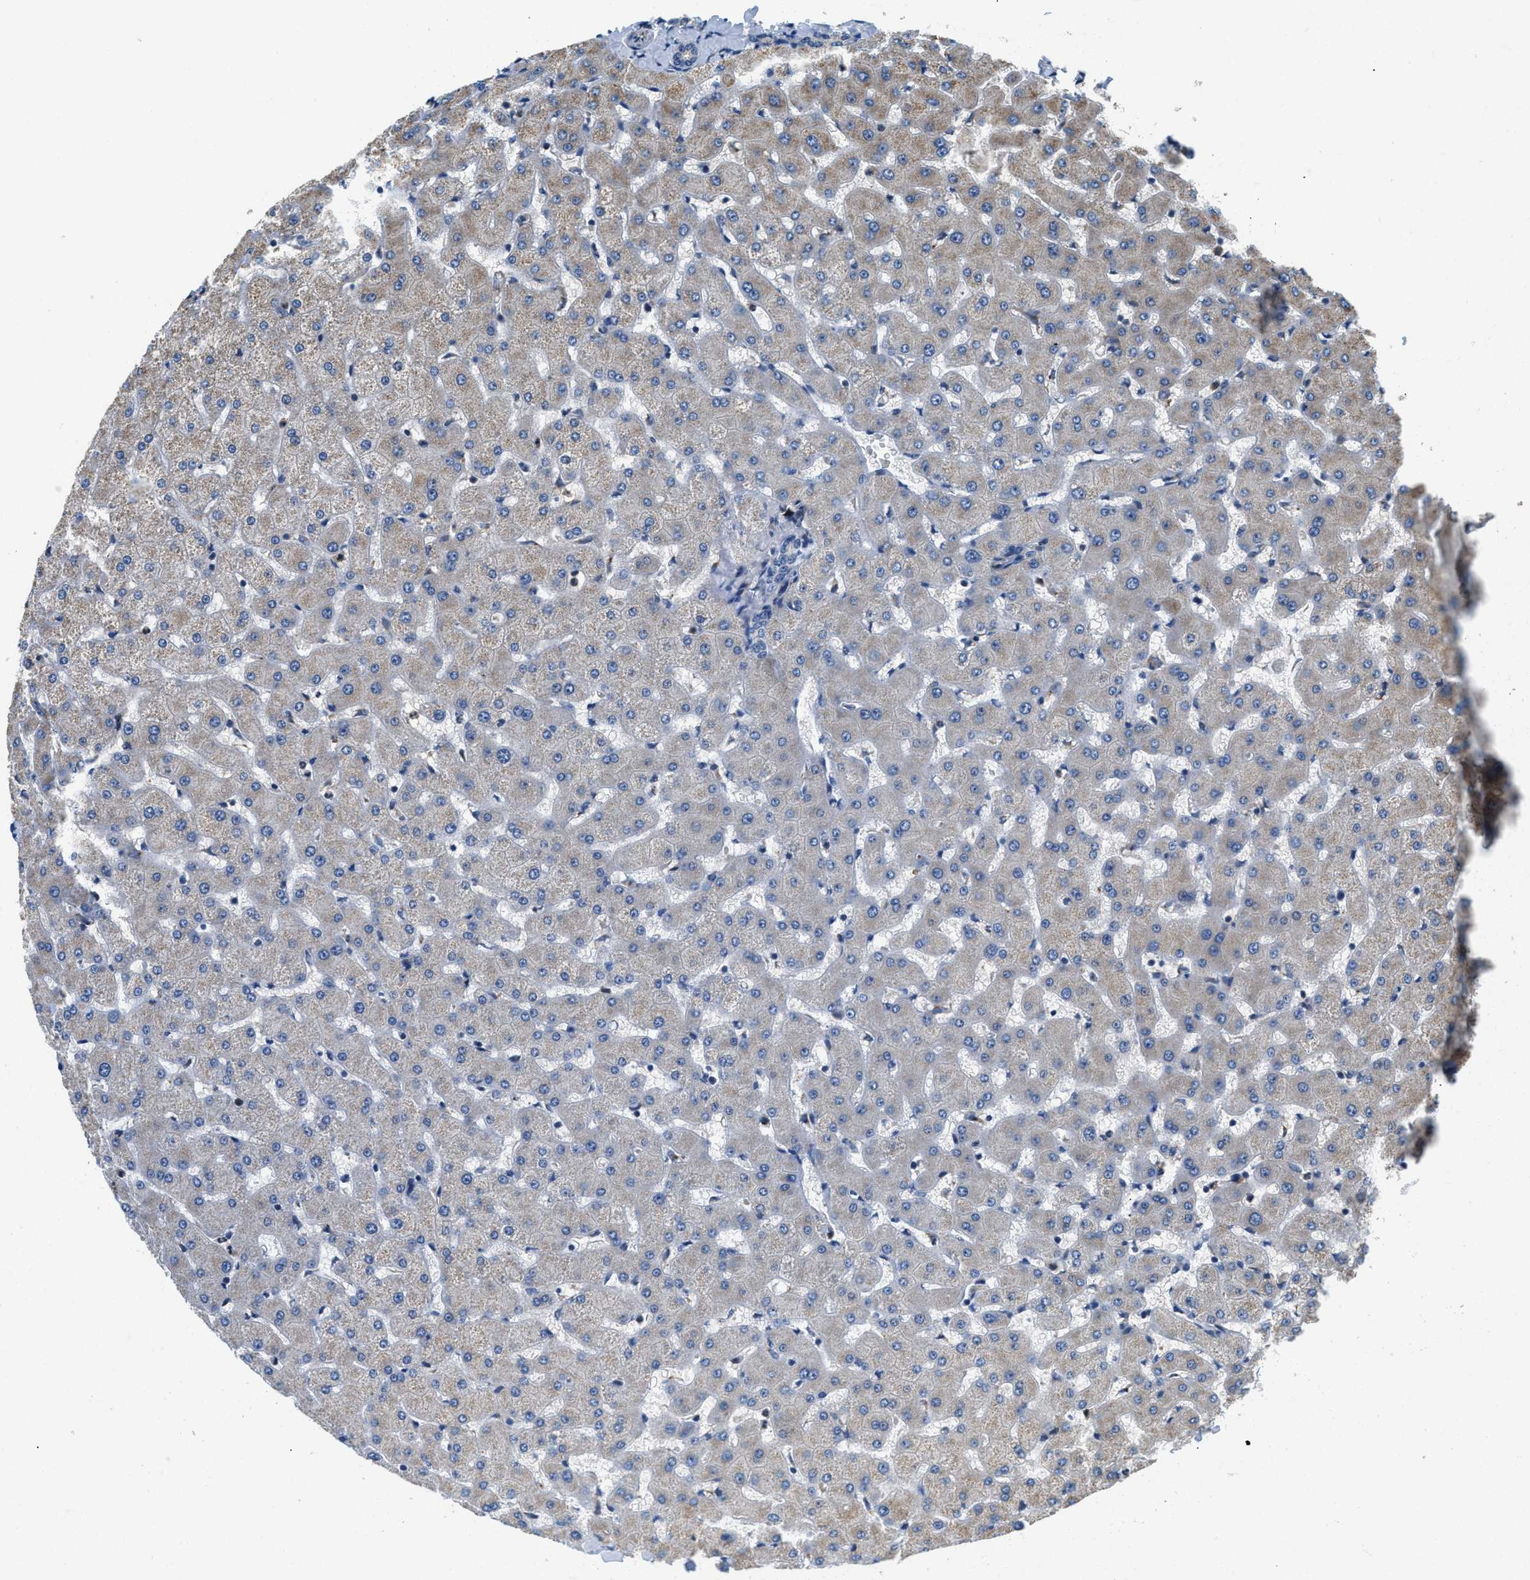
{"staining": {"intensity": "negative", "quantity": "none", "location": "none"}, "tissue": "liver", "cell_type": "Cholangiocytes", "image_type": "normal", "snomed": [{"axis": "morphology", "description": "Normal tissue, NOS"}, {"axis": "topography", "description": "Liver"}], "caption": "IHC histopathology image of benign liver: liver stained with DAB (3,3'-diaminobenzidine) reveals no significant protein positivity in cholangiocytes.", "gene": "FUT8", "patient": {"sex": "female", "age": 63}}